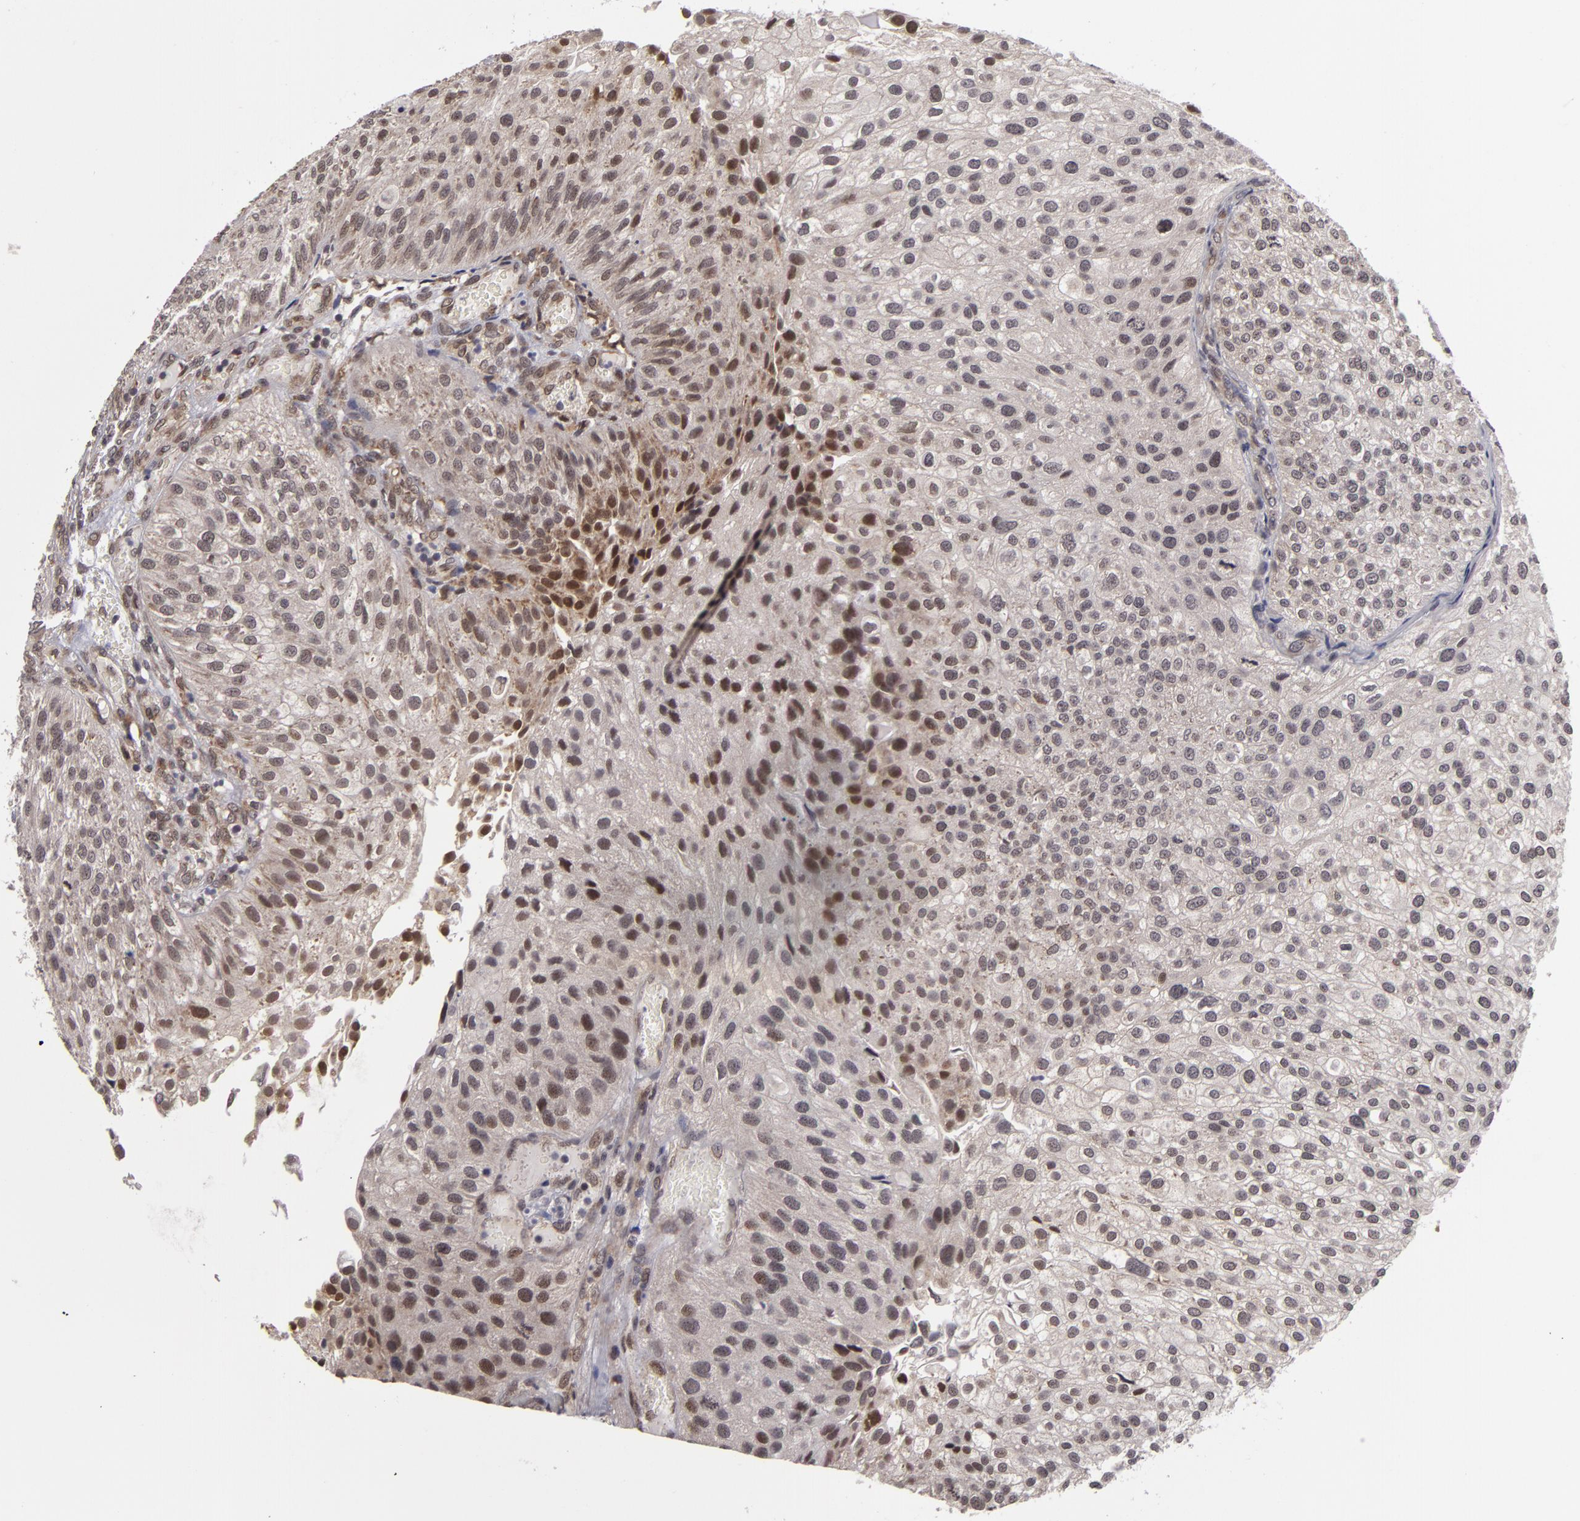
{"staining": {"intensity": "moderate", "quantity": ">75%", "location": "nuclear"}, "tissue": "urothelial cancer", "cell_type": "Tumor cells", "image_type": "cancer", "snomed": [{"axis": "morphology", "description": "Urothelial carcinoma, Low grade"}, {"axis": "topography", "description": "Urinary bladder"}], "caption": "Moderate nuclear expression for a protein is seen in approximately >75% of tumor cells of urothelial cancer using IHC.", "gene": "ZNF133", "patient": {"sex": "female", "age": 89}}